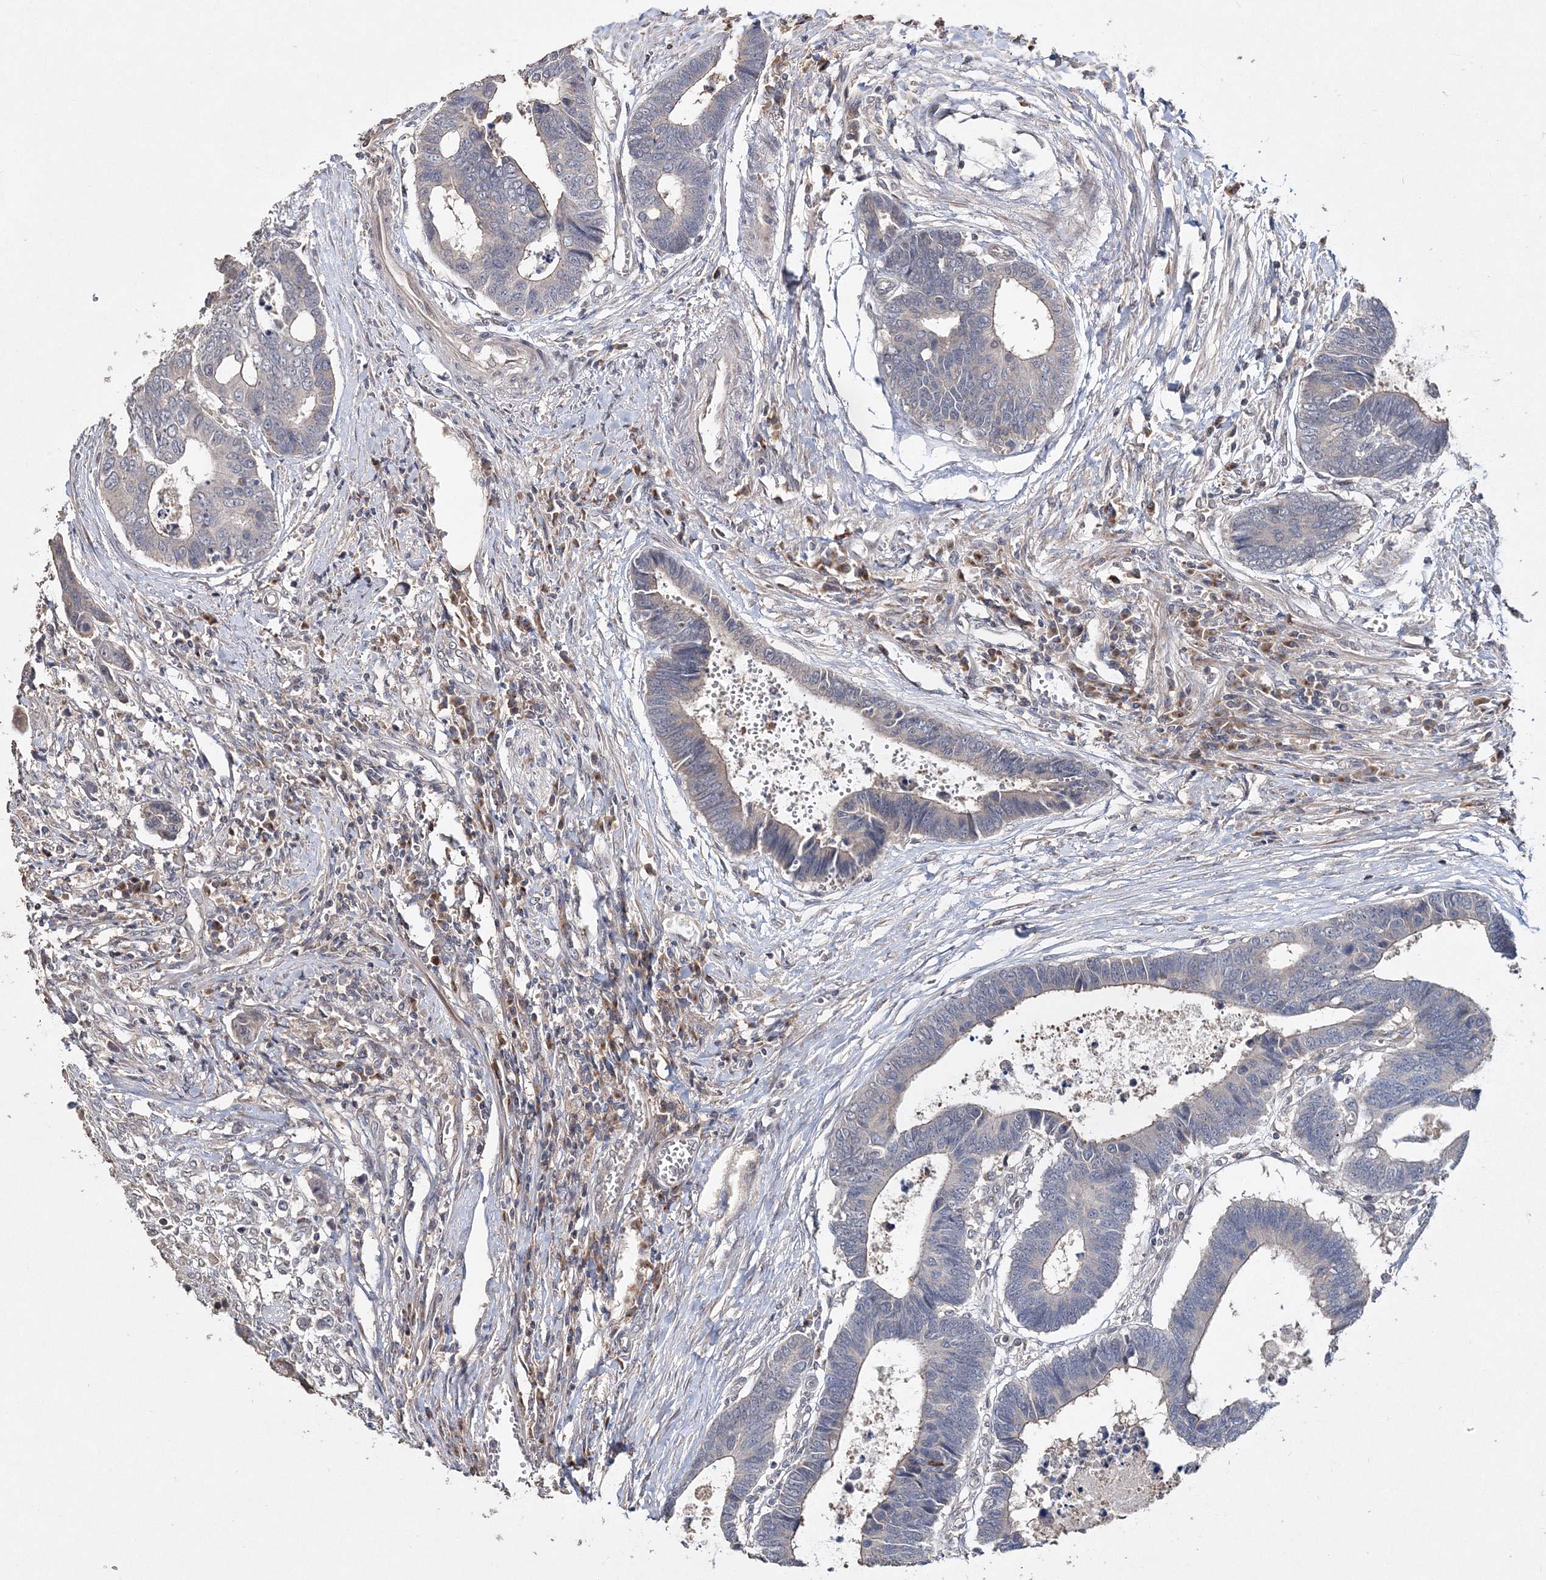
{"staining": {"intensity": "negative", "quantity": "none", "location": "none"}, "tissue": "colorectal cancer", "cell_type": "Tumor cells", "image_type": "cancer", "snomed": [{"axis": "morphology", "description": "Adenocarcinoma, NOS"}, {"axis": "topography", "description": "Rectum"}], "caption": "This histopathology image is of colorectal adenocarcinoma stained with immunohistochemistry (IHC) to label a protein in brown with the nuclei are counter-stained blue. There is no expression in tumor cells.", "gene": "GJB5", "patient": {"sex": "male", "age": 84}}